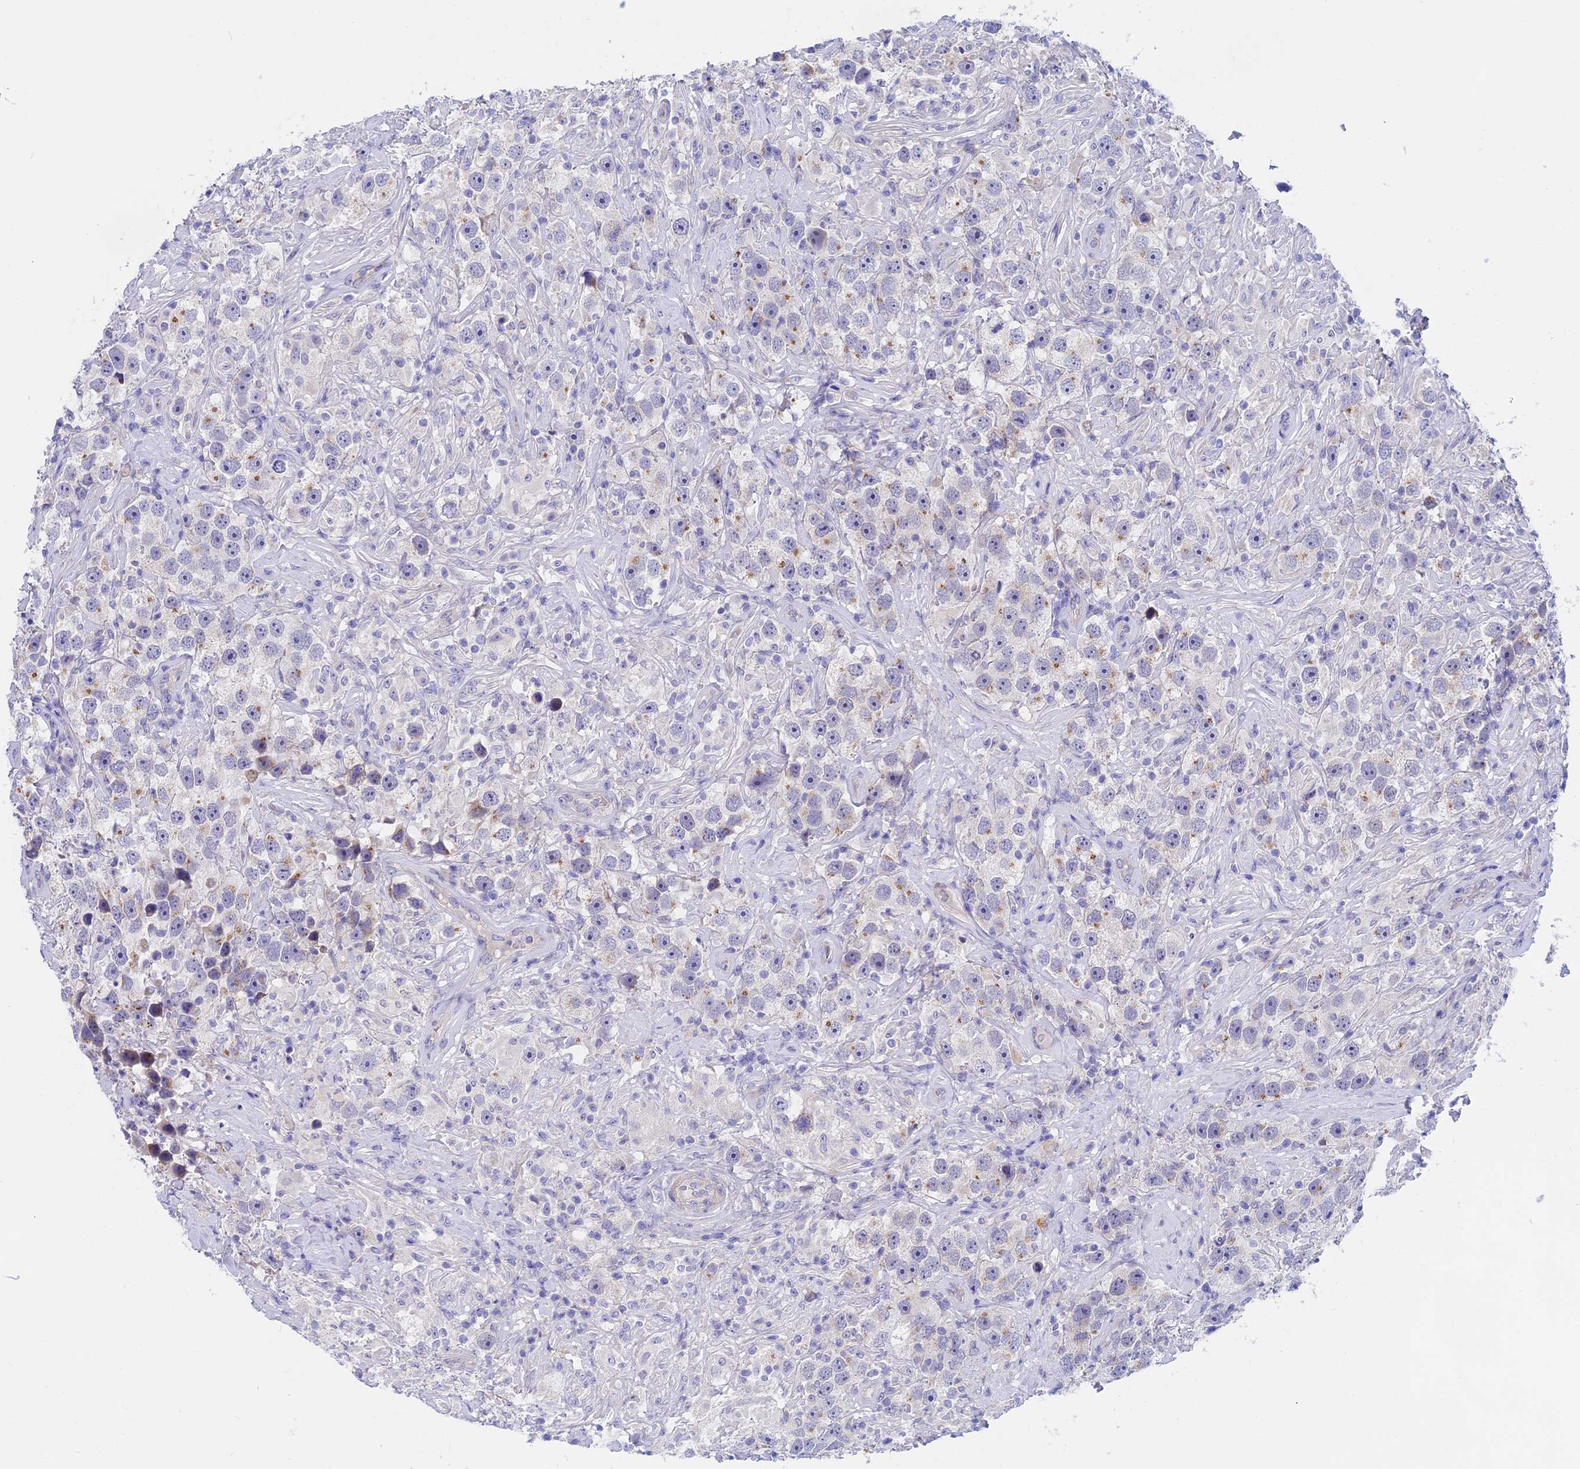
{"staining": {"intensity": "moderate", "quantity": "<25%", "location": "cytoplasmic/membranous"}, "tissue": "testis cancer", "cell_type": "Tumor cells", "image_type": "cancer", "snomed": [{"axis": "morphology", "description": "Seminoma, NOS"}, {"axis": "topography", "description": "Testis"}], "caption": "Seminoma (testis) stained with IHC shows moderate cytoplasmic/membranous positivity in approximately <25% of tumor cells. (DAB IHC, brown staining for protein, blue staining for nuclei).", "gene": "GLB1L", "patient": {"sex": "male", "age": 49}}